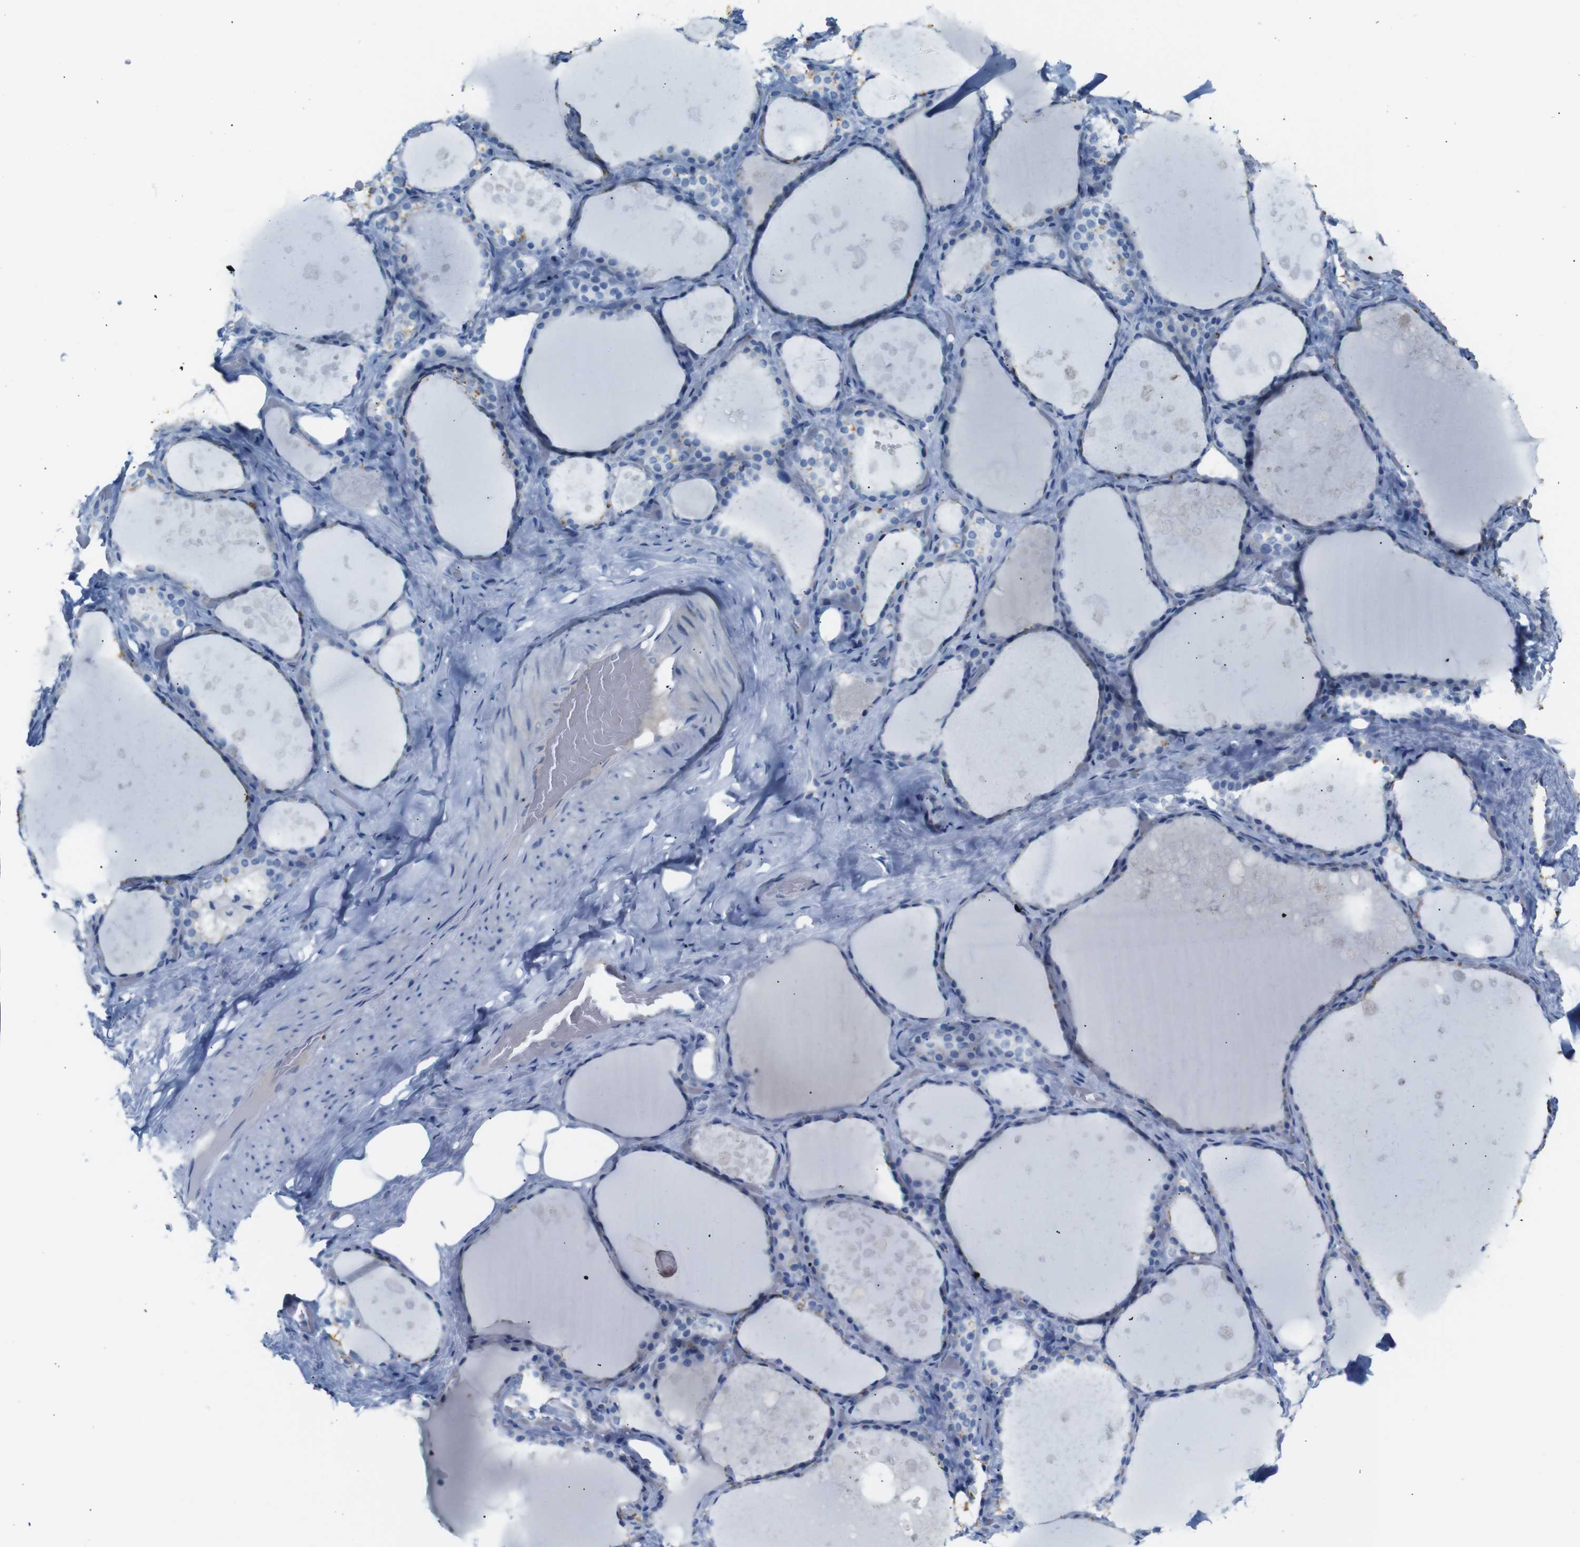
{"staining": {"intensity": "negative", "quantity": "none", "location": "none"}, "tissue": "thyroid gland", "cell_type": "Glandular cells", "image_type": "normal", "snomed": [{"axis": "morphology", "description": "Normal tissue, NOS"}, {"axis": "topography", "description": "Thyroid gland"}], "caption": "Glandular cells show no significant staining in normal thyroid gland. (DAB (3,3'-diaminobenzidine) immunohistochemistry, high magnification).", "gene": "ERVMER34", "patient": {"sex": "male", "age": 61}}